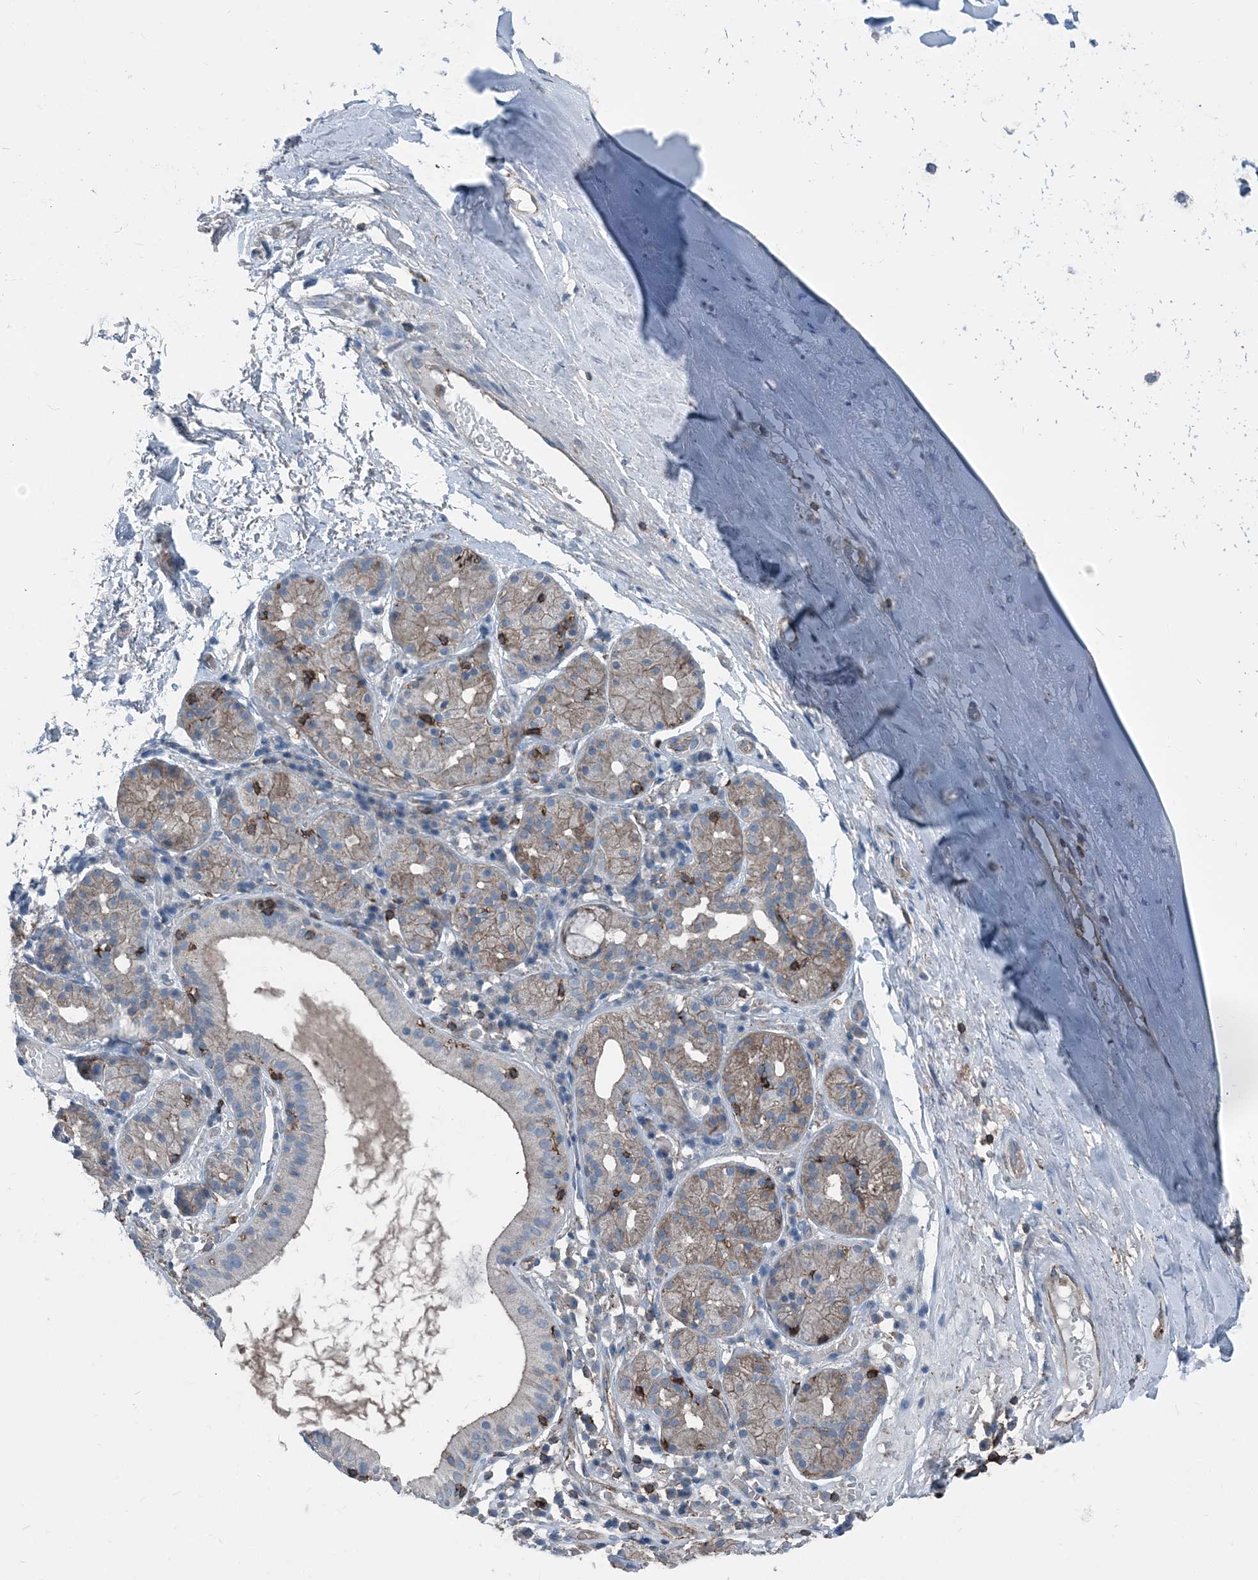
{"staining": {"intensity": "negative", "quantity": "none", "location": "none"}, "tissue": "soft tissue", "cell_type": "Fibroblasts", "image_type": "normal", "snomed": [{"axis": "morphology", "description": "Normal tissue, NOS"}, {"axis": "morphology", "description": "Basal cell carcinoma"}, {"axis": "topography", "description": "Cartilage tissue"}, {"axis": "topography", "description": "Nasopharynx"}, {"axis": "topography", "description": "Oral tissue"}], "caption": "This micrograph is of unremarkable soft tissue stained with immunohistochemistry to label a protein in brown with the nuclei are counter-stained blue. There is no positivity in fibroblasts.", "gene": "CFL1", "patient": {"sex": "female", "age": 77}}